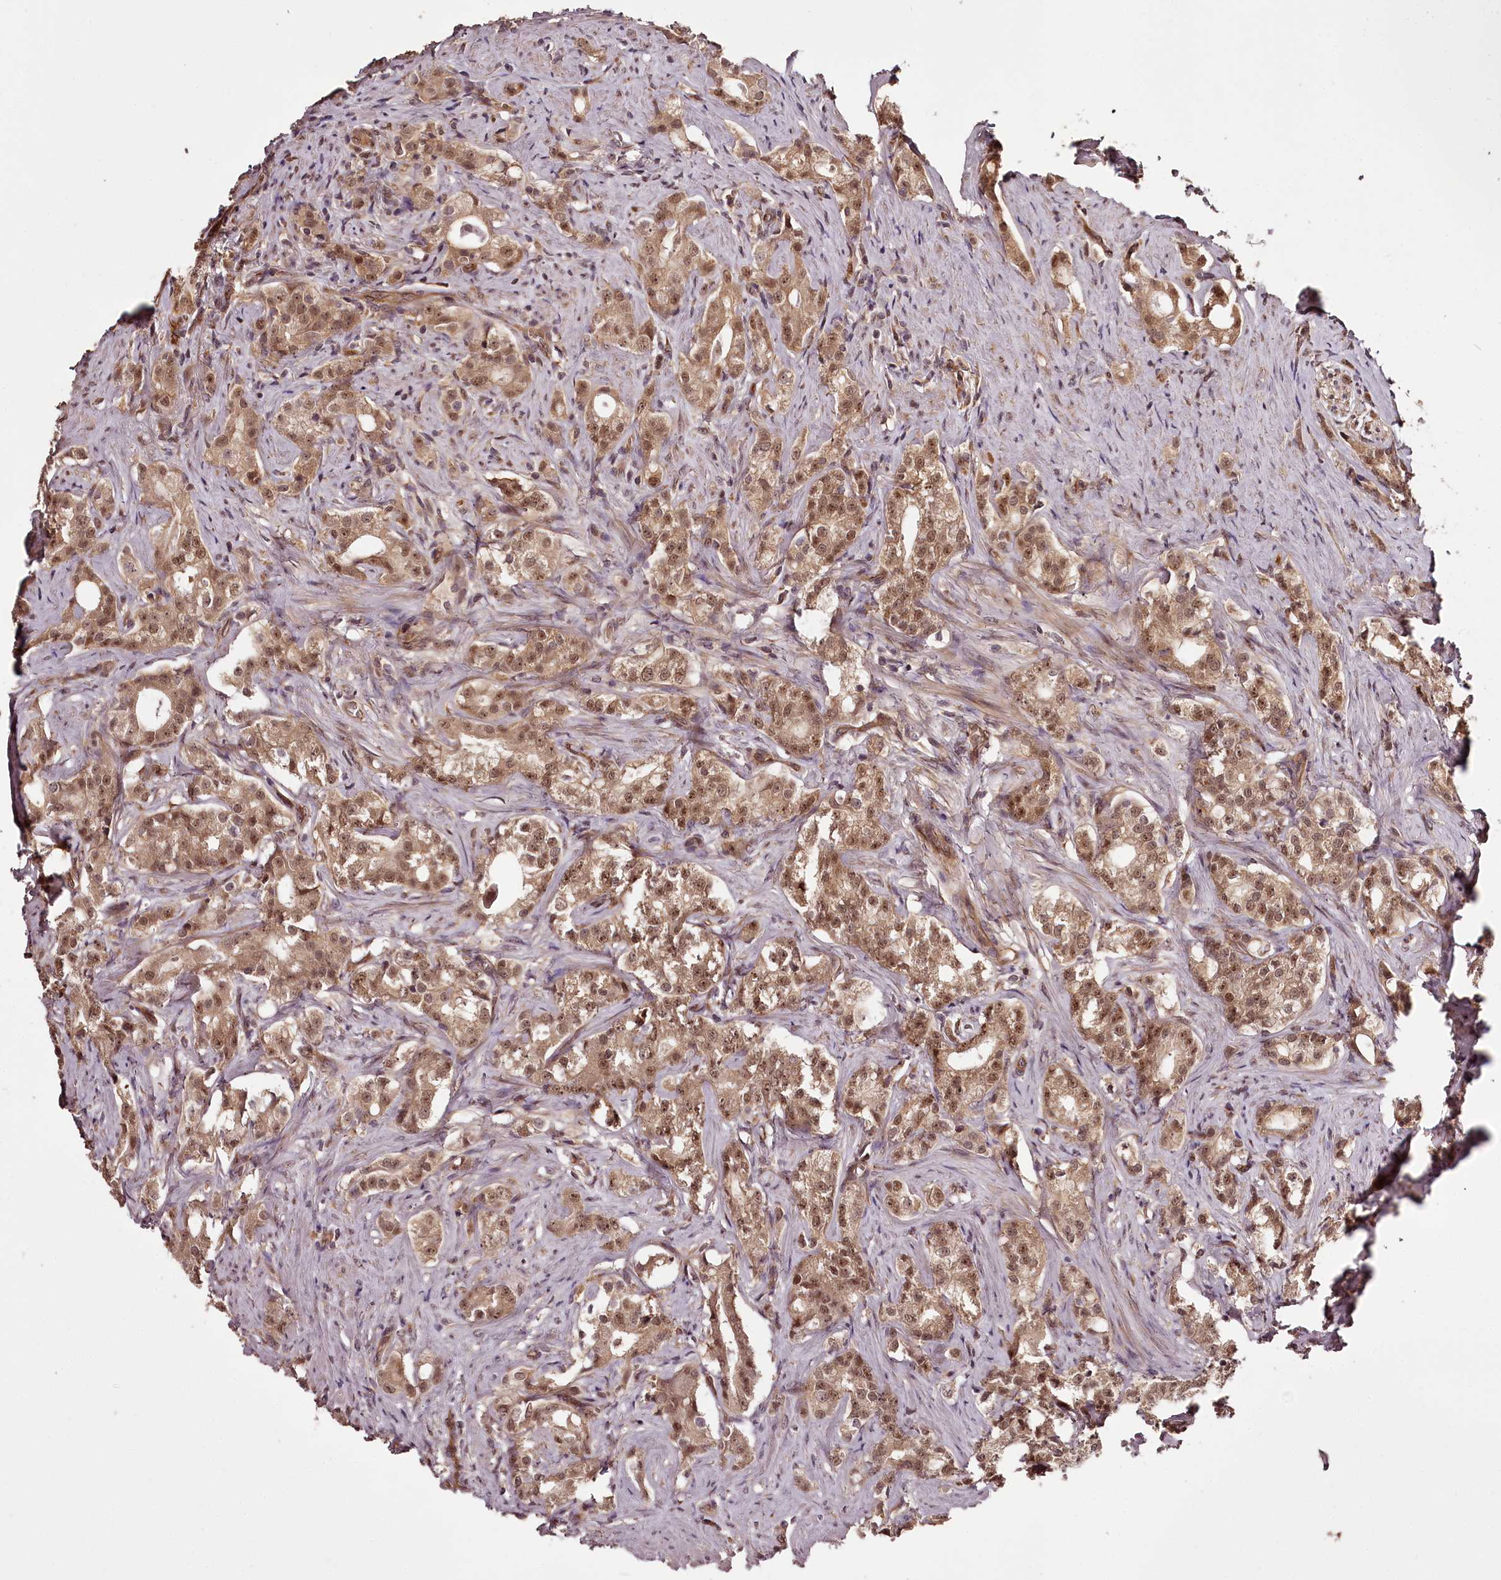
{"staining": {"intensity": "moderate", "quantity": ">75%", "location": "cytoplasmic/membranous,nuclear"}, "tissue": "prostate cancer", "cell_type": "Tumor cells", "image_type": "cancer", "snomed": [{"axis": "morphology", "description": "Adenocarcinoma, Low grade"}, {"axis": "topography", "description": "Prostate"}], "caption": "Moderate cytoplasmic/membranous and nuclear protein expression is seen in approximately >75% of tumor cells in prostate low-grade adenocarcinoma.", "gene": "MAML3", "patient": {"sex": "male", "age": 71}}